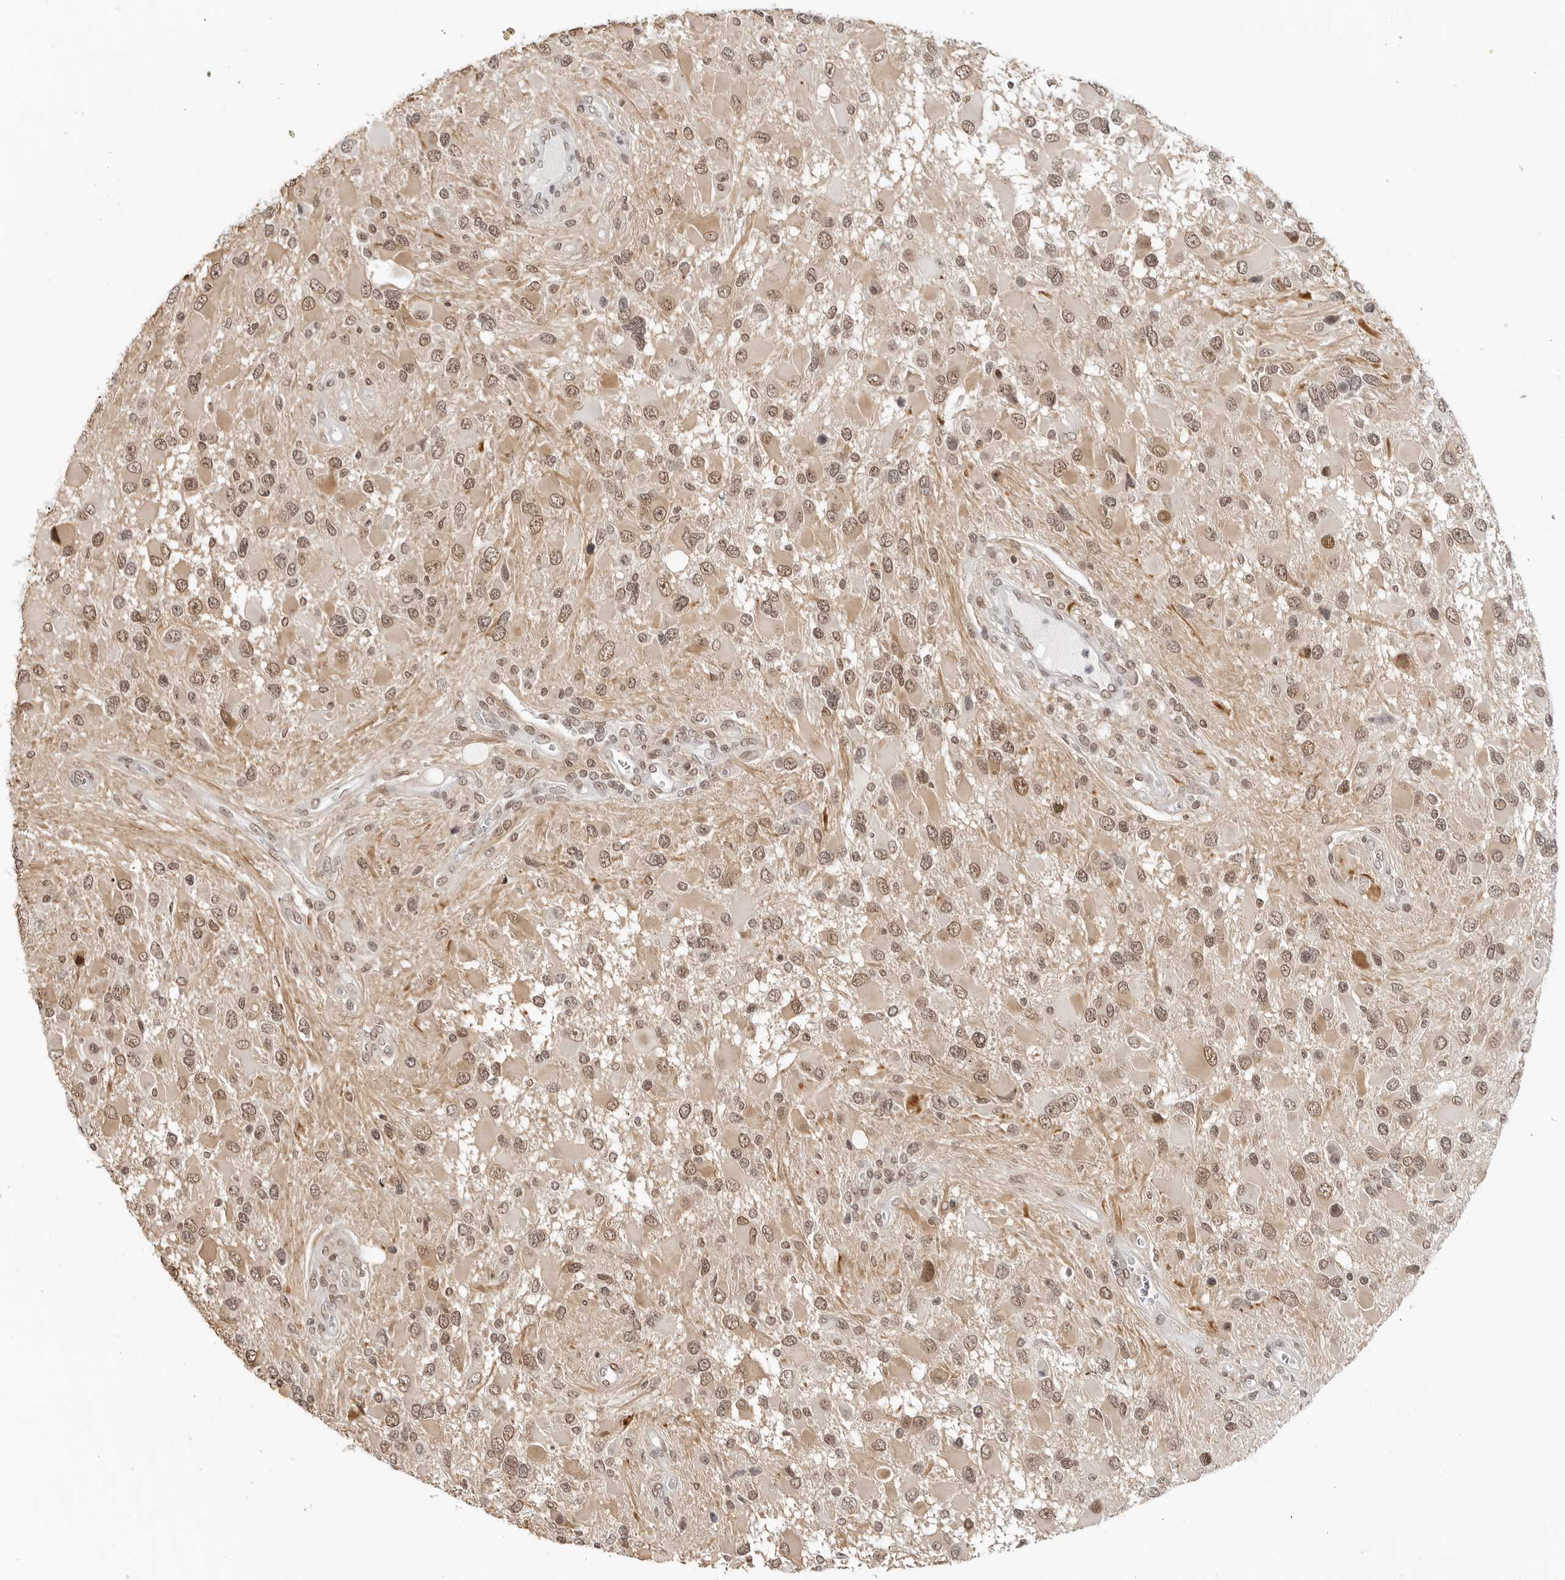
{"staining": {"intensity": "moderate", "quantity": ">75%", "location": "cytoplasmic/membranous,nuclear"}, "tissue": "glioma", "cell_type": "Tumor cells", "image_type": "cancer", "snomed": [{"axis": "morphology", "description": "Glioma, malignant, High grade"}, {"axis": "topography", "description": "Brain"}], "caption": "Human glioma stained for a protein (brown) demonstrates moderate cytoplasmic/membranous and nuclear positive expression in about >75% of tumor cells.", "gene": "FOXK2", "patient": {"sex": "male", "age": 53}}